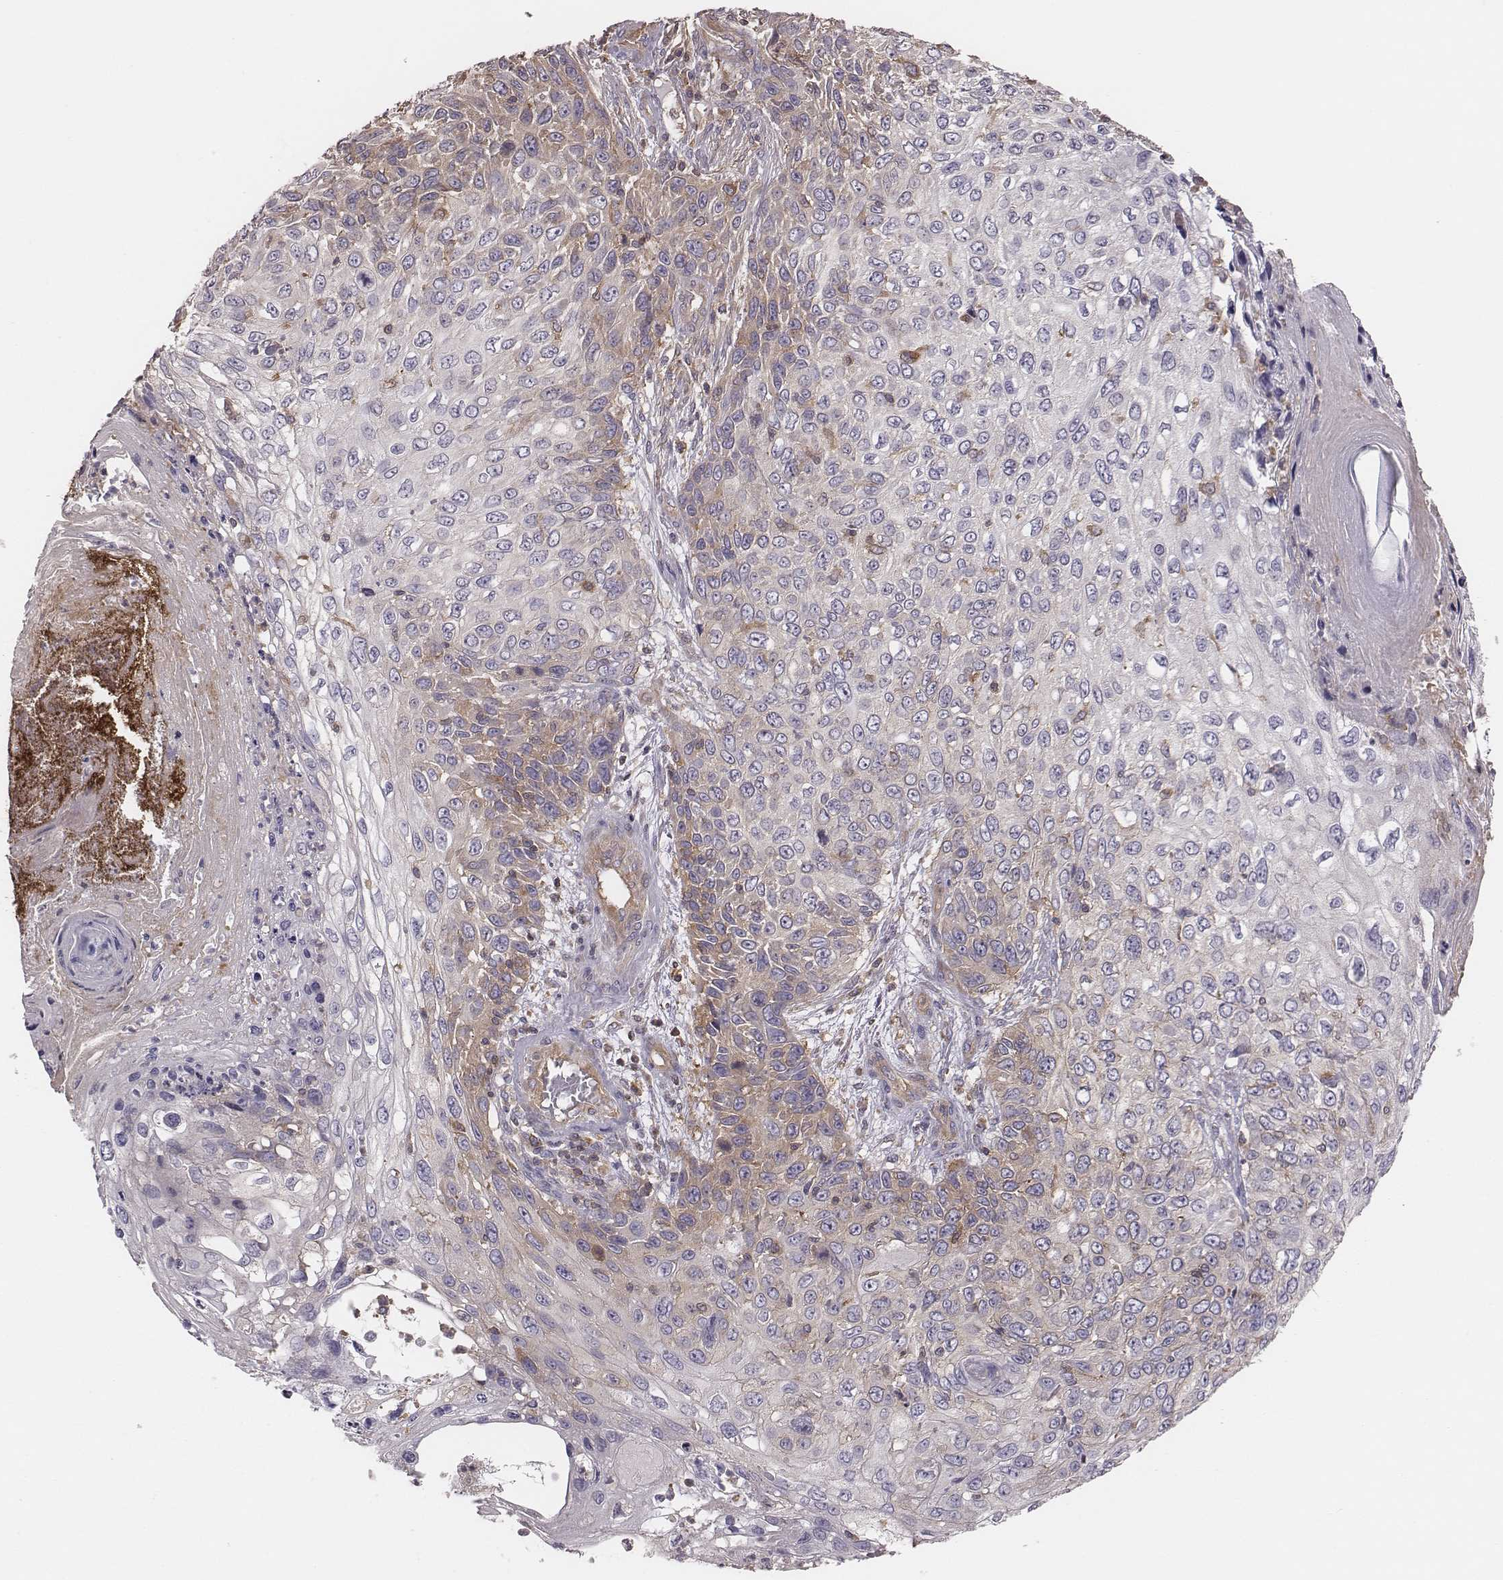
{"staining": {"intensity": "weak", "quantity": "25%-75%", "location": "cytoplasmic/membranous"}, "tissue": "skin cancer", "cell_type": "Tumor cells", "image_type": "cancer", "snomed": [{"axis": "morphology", "description": "Squamous cell carcinoma, NOS"}, {"axis": "topography", "description": "Skin"}], "caption": "Brown immunohistochemical staining in human squamous cell carcinoma (skin) reveals weak cytoplasmic/membranous expression in approximately 25%-75% of tumor cells.", "gene": "CAD", "patient": {"sex": "male", "age": 92}}